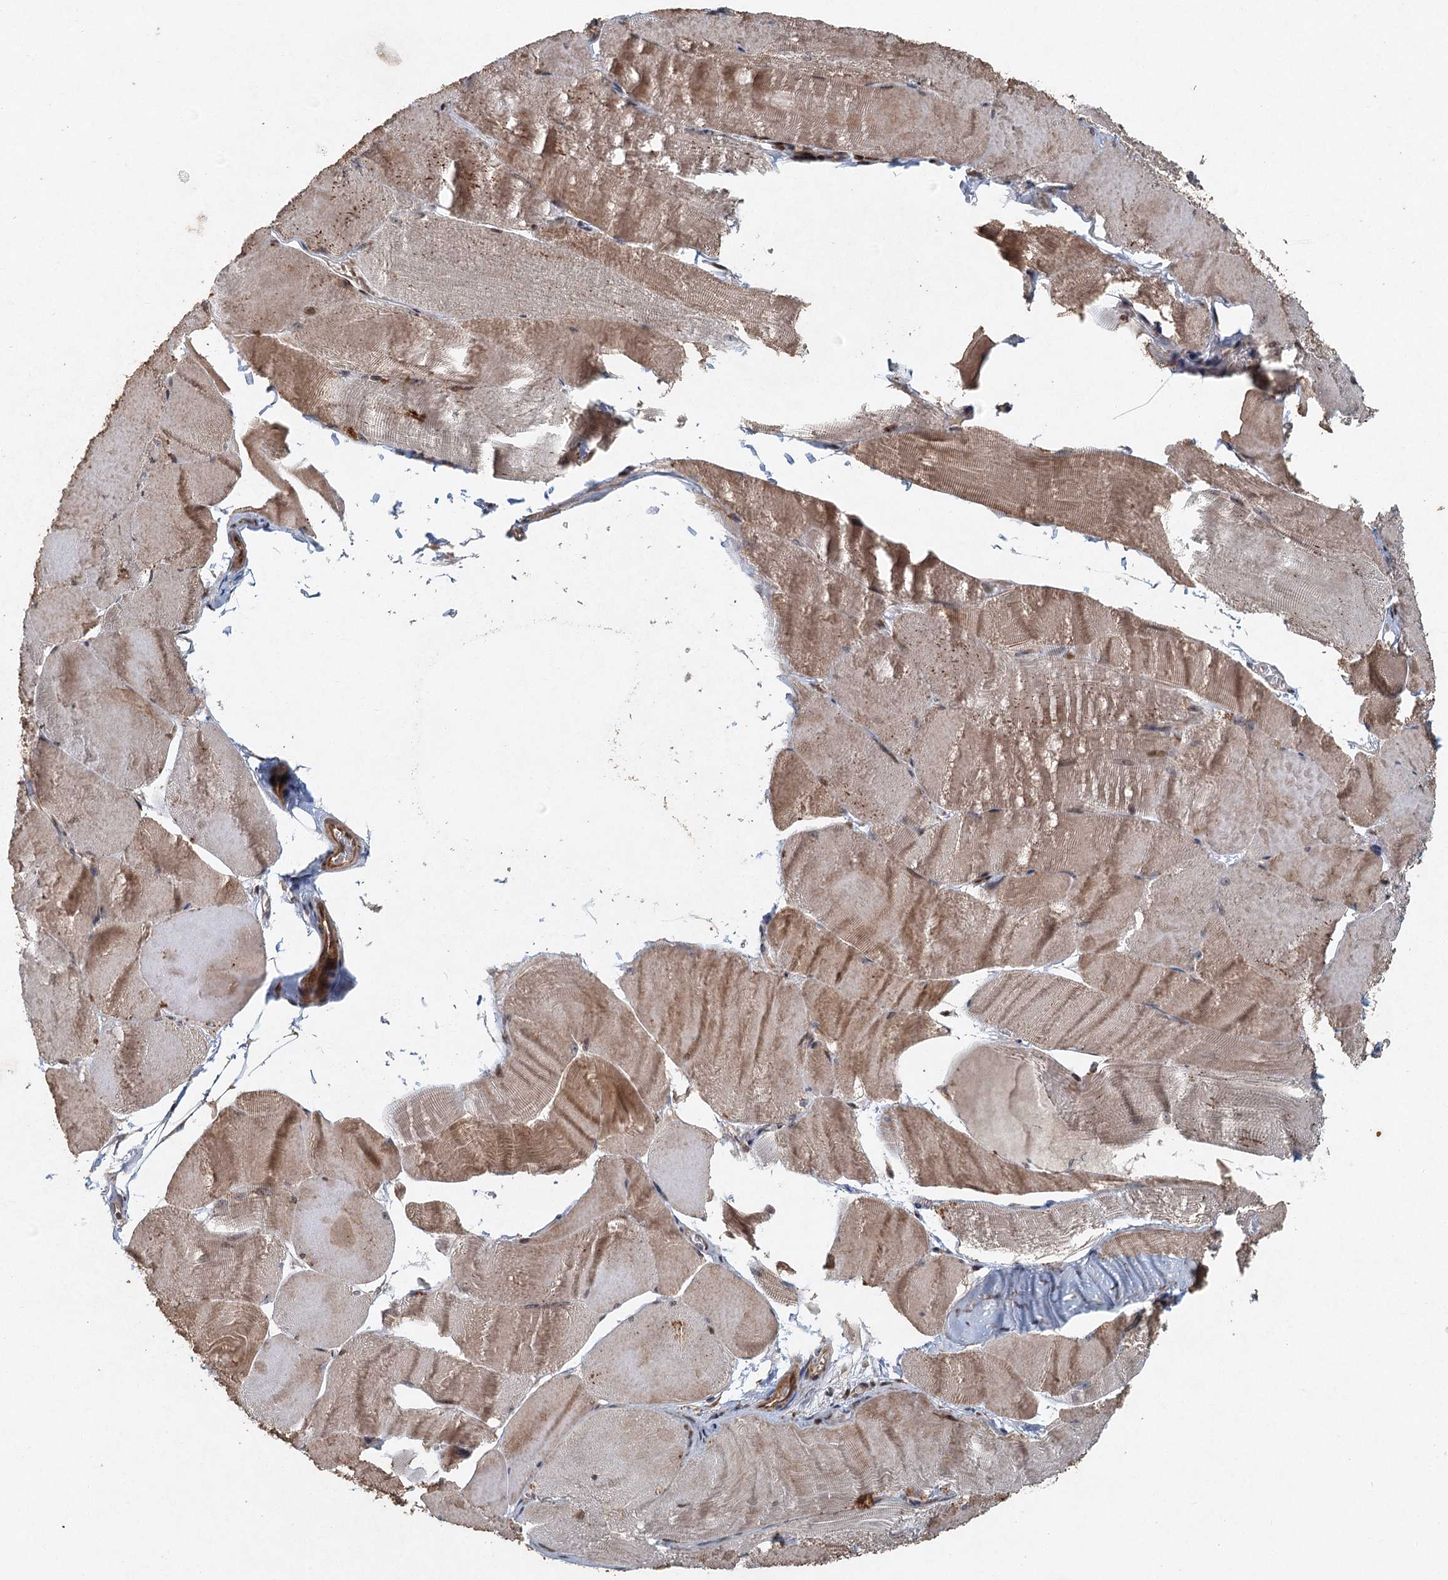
{"staining": {"intensity": "moderate", "quantity": ">75%", "location": "cytoplasmic/membranous"}, "tissue": "skeletal muscle", "cell_type": "Myocytes", "image_type": "normal", "snomed": [{"axis": "morphology", "description": "Normal tissue, NOS"}, {"axis": "morphology", "description": "Basal cell carcinoma"}, {"axis": "topography", "description": "Skeletal muscle"}], "caption": "Immunohistochemistry (IHC) photomicrograph of normal human skeletal muscle stained for a protein (brown), which exhibits medium levels of moderate cytoplasmic/membranous expression in about >75% of myocytes.", "gene": "SRPX2", "patient": {"sex": "female", "age": 64}}